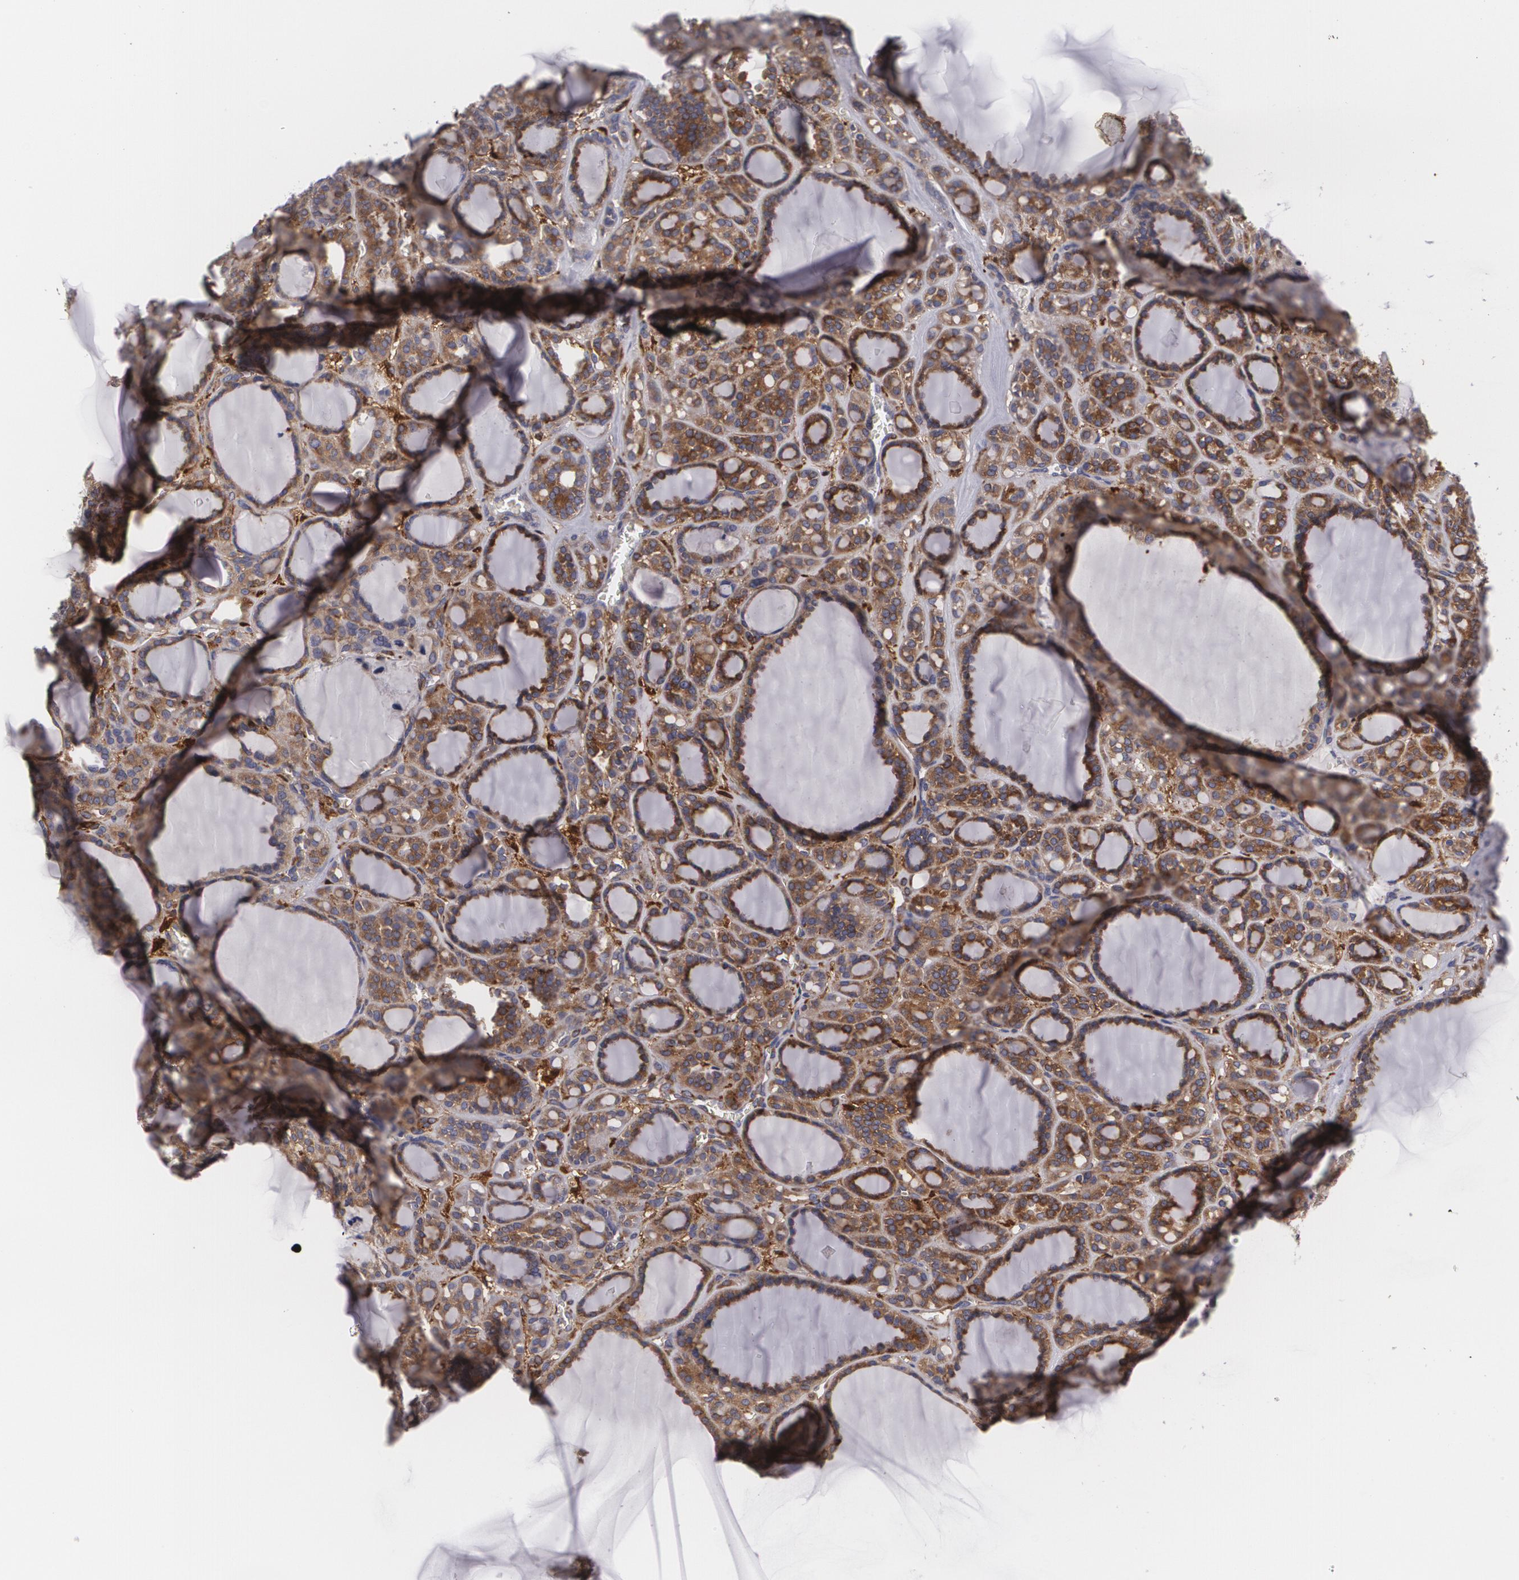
{"staining": {"intensity": "moderate", "quantity": ">75%", "location": "cytoplasmic/membranous"}, "tissue": "thyroid cancer", "cell_type": "Tumor cells", "image_type": "cancer", "snomed": [{"axis": "morphology", "description": "Follicular adenoma carcinoma, NOS"}, {"axis": "topography", "description": "Thyroid gland"}], "caption": "Thyroid cancer (follicular adenoma carcinoma) was stained to show a protein in brown. There is medium levels of moderate cytoplasmic/membranous expression in about >75% of tumor cells. (DAB (3,3'-diaminobenzidine) IHC, brown staining for protein, blue staining for nuclei).", "gene": "BIN1", "patient": {"sex": "female", "age": 71}}